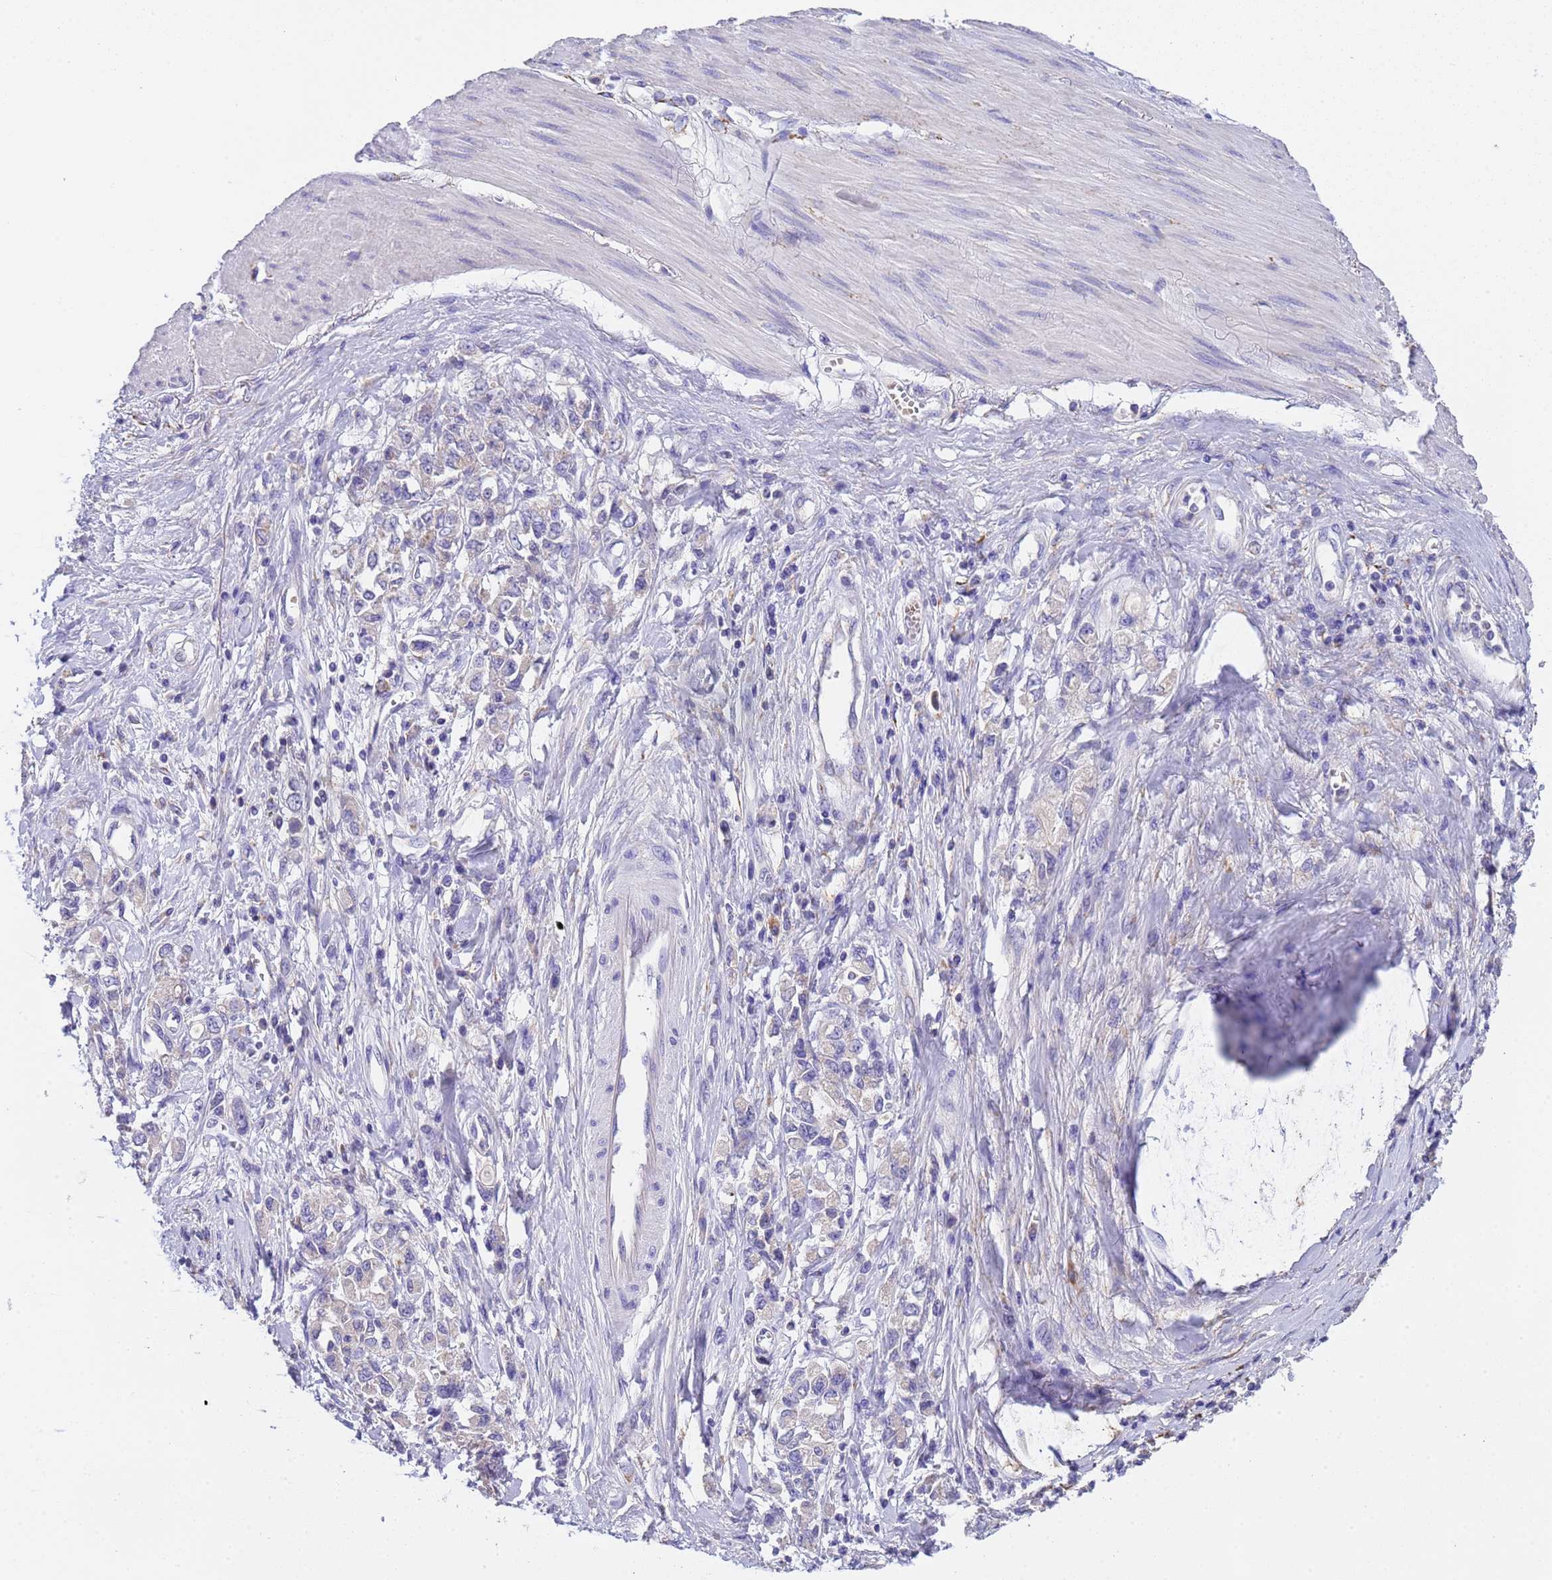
{"staining": {"intensity": "negative", "quantity": "none", "location": "none"}, "tissue": "stomach cancer", "cell_type": "Tumor cells", "image_type": "cancer", "snomed": [{"axis": "morphology", "description": "Adenocarcinoma, NOS"}, {"axis": "topography", "description": "Stomach"}], "caption": "A high-resolution micrograph shows immunohistochemistry (IHC) staining of stomach cancer, which exhibits no significant staining in tumor cells.", "gene": "SLC24A3", "patient": {"sex": "female", "age": 76}}